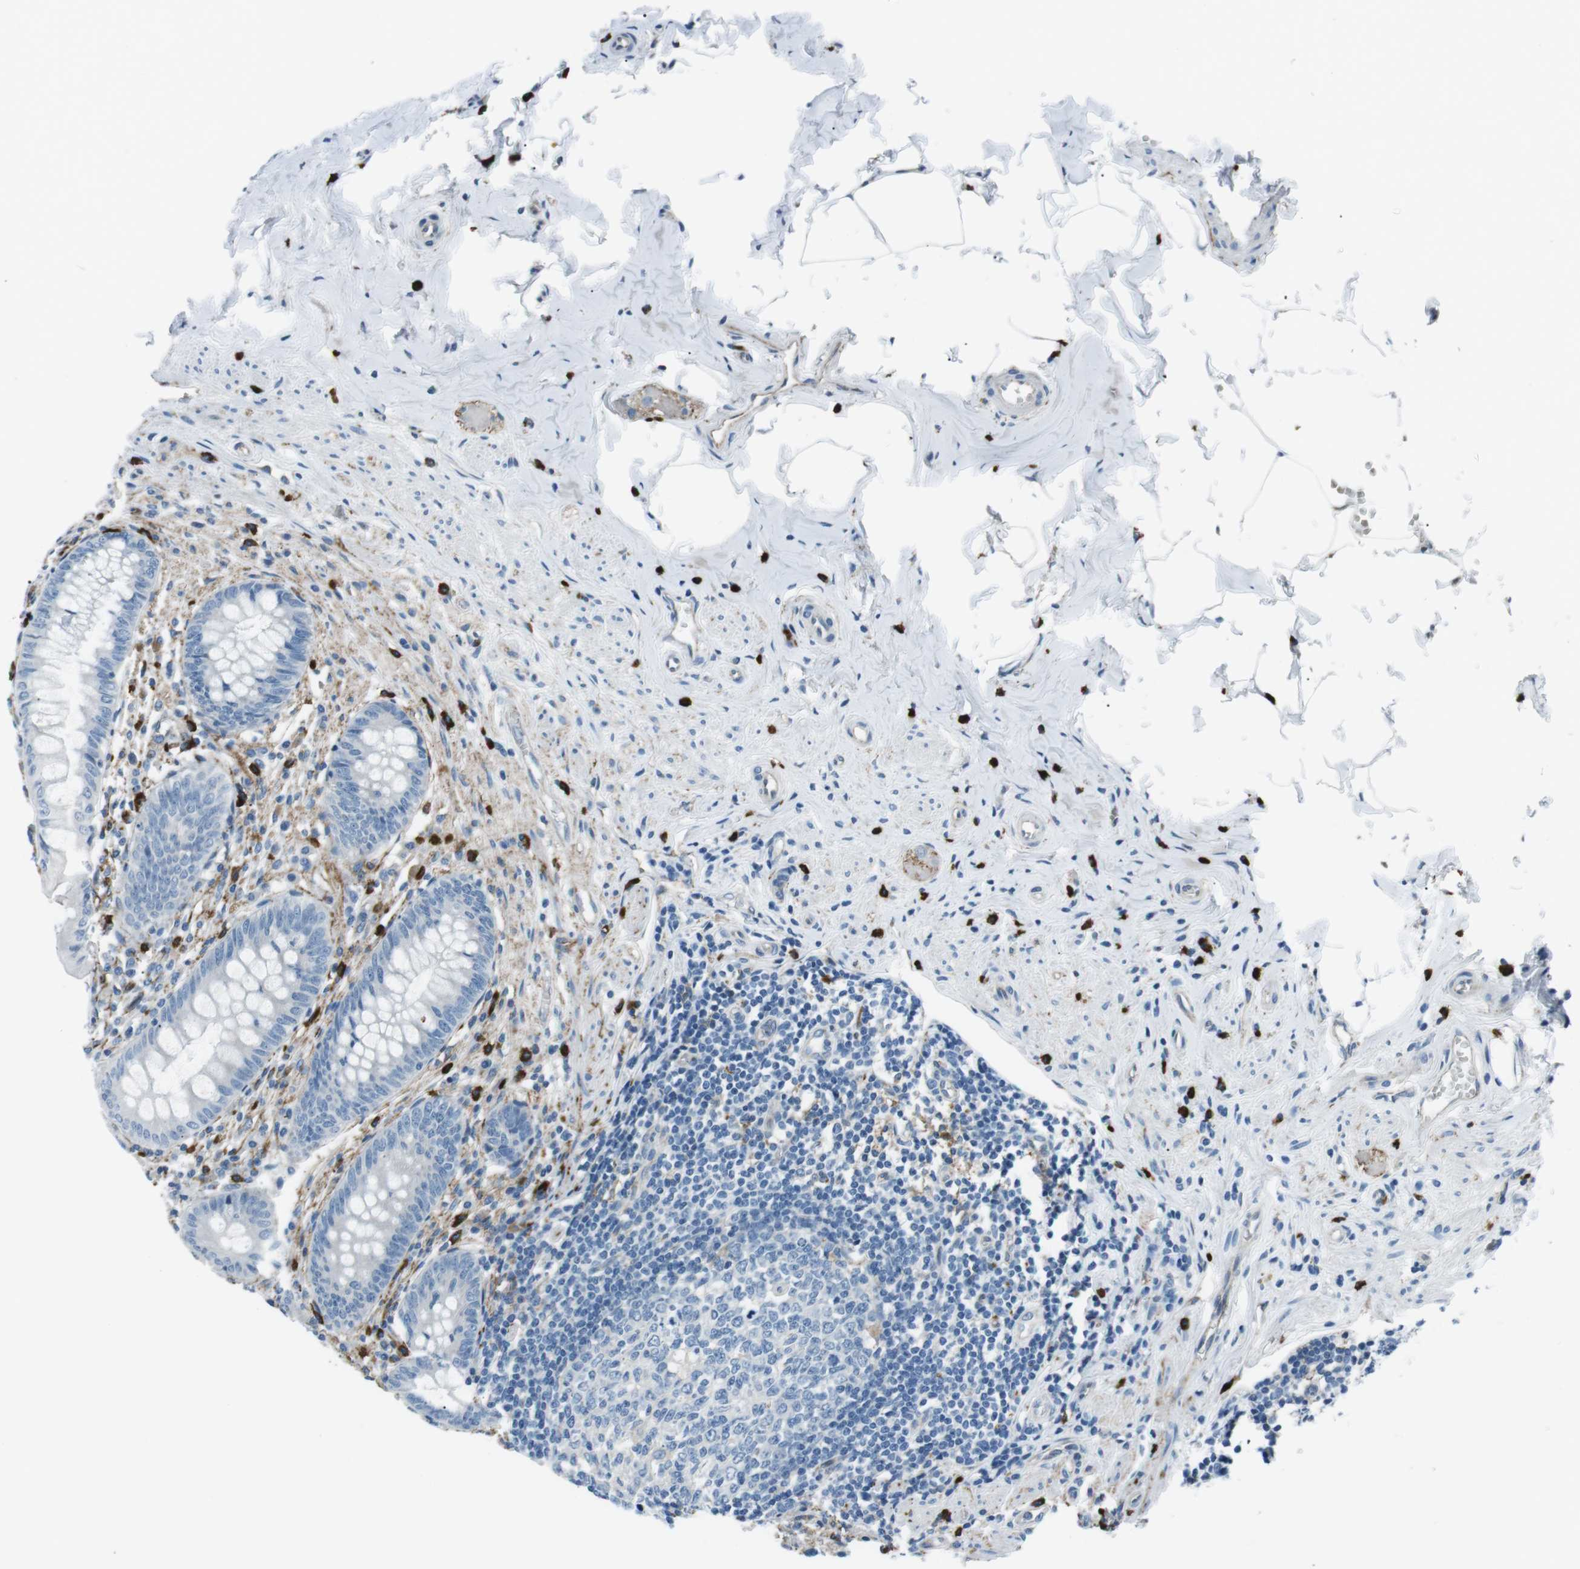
{"staining": {"intensity": "negative", "quantity": "none", "location": "none"}, "tissue": "appendix", "cell_type": "Glandular cells", "image_type": "normal", "snomed": [{"axis": "morphology", "description": "Normal tissue, NOS"}, {"axis": "topography", "description": "Appendix"}], "caption": "This is an immunohistochemistry micrograph of benign human appendix. There is no positivity in glandular cells.", "gene": "CSF2RA", "patient": {"sex": "male", "age": 56}}